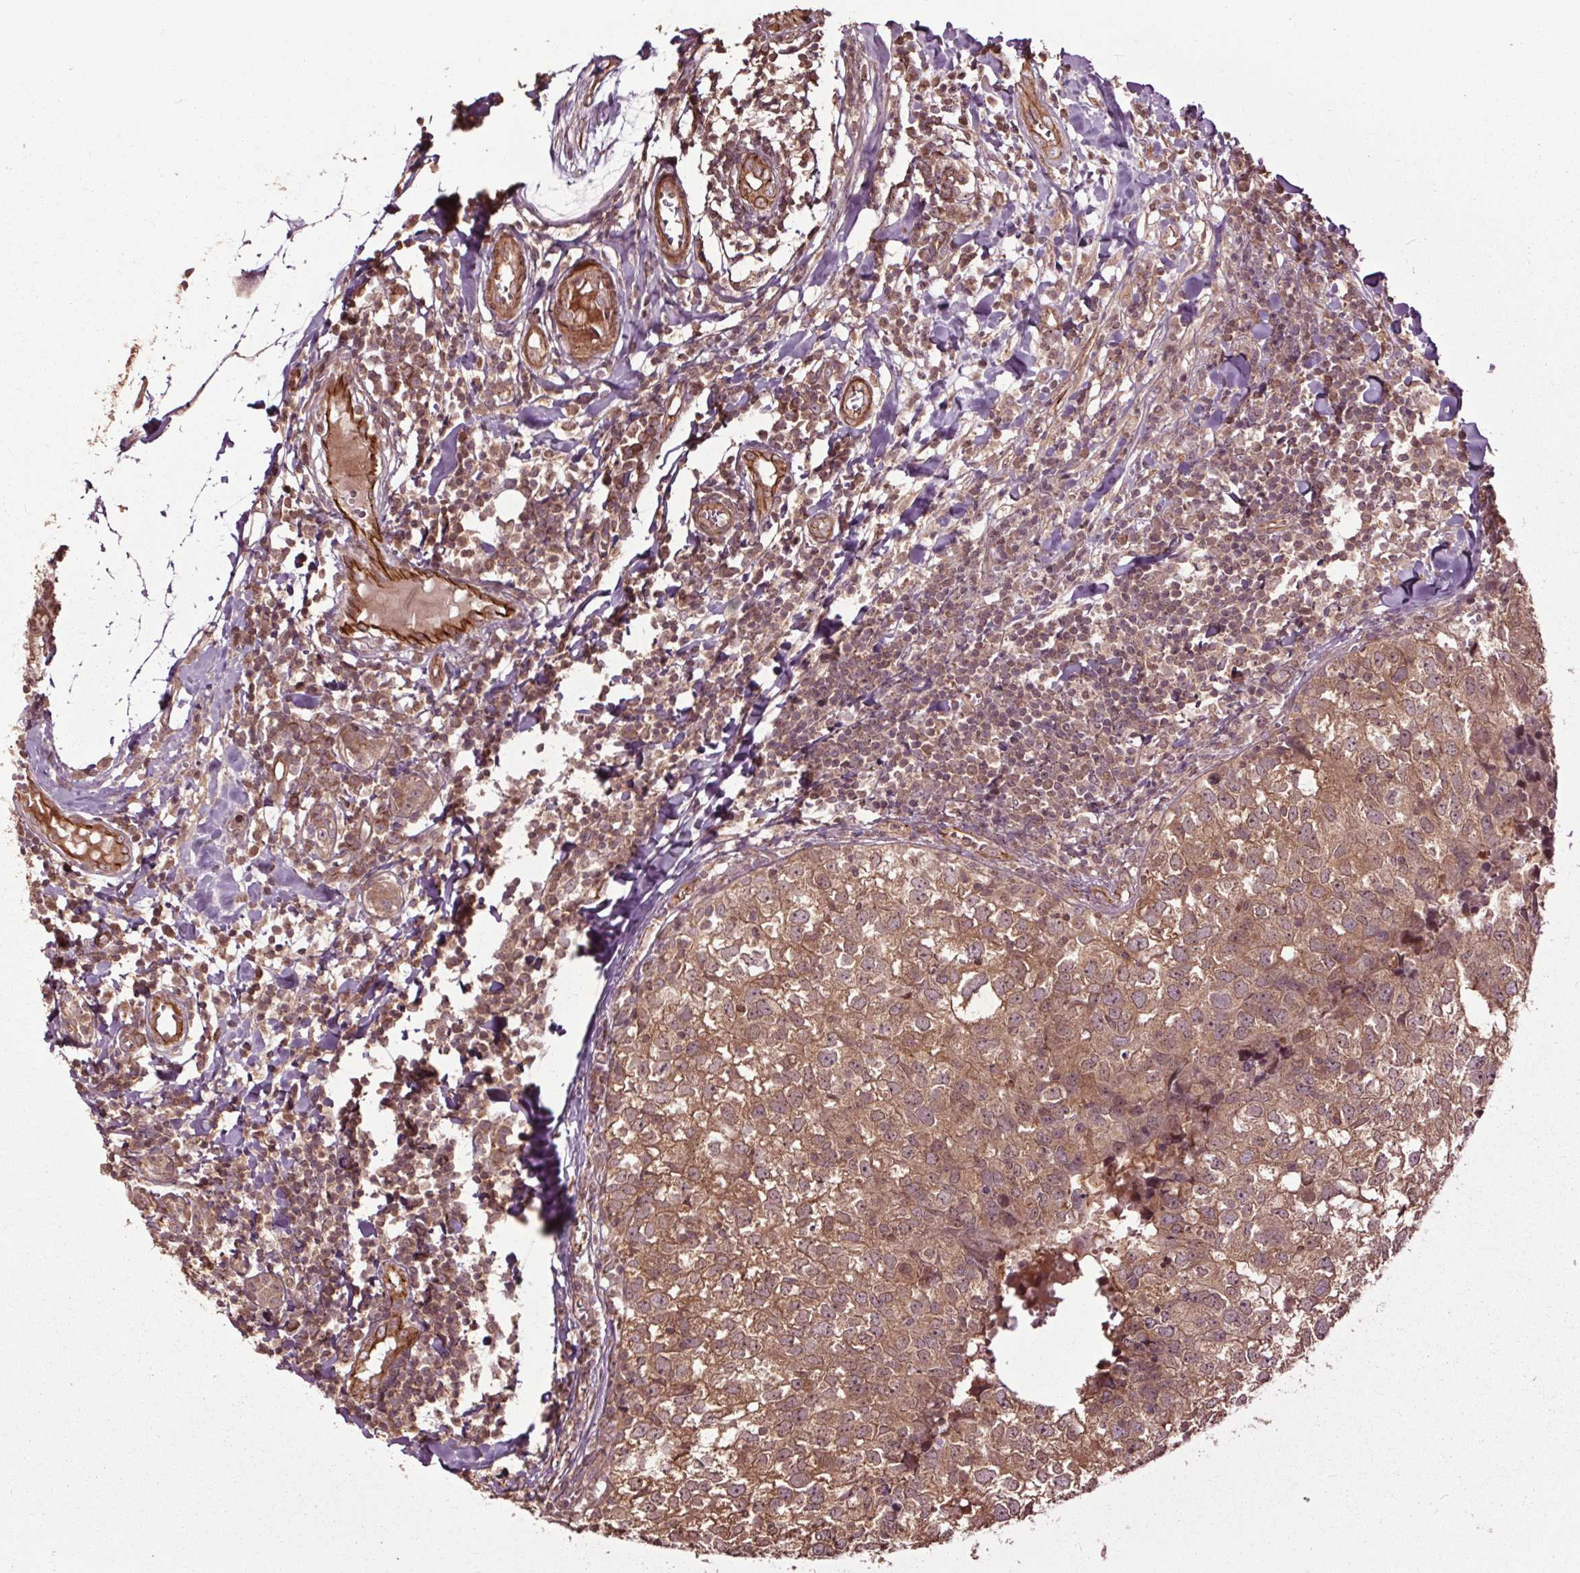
{"staining": {"intensity": "moderate", "quantity": ">75%", "location": "cytoplasmic/membranous,nuclear"}, "tissue": "breast cancer", "cell_type": "Tumor cells", "image_type": "cancer", "snomed": [{"axis": "morphology", "description": "Duct carcinoma"}, {"axis": "topography", "description": "Breast"}], "caption": "Brown immunohistochemical staining in intraductal carcinoma (breast) demonstrates moderate cytoplasmic/membranous and nuclear staining in about >75% of tumor cells.", "gene": "CEP95", "patient": {"sex": "female", "age": 30}}